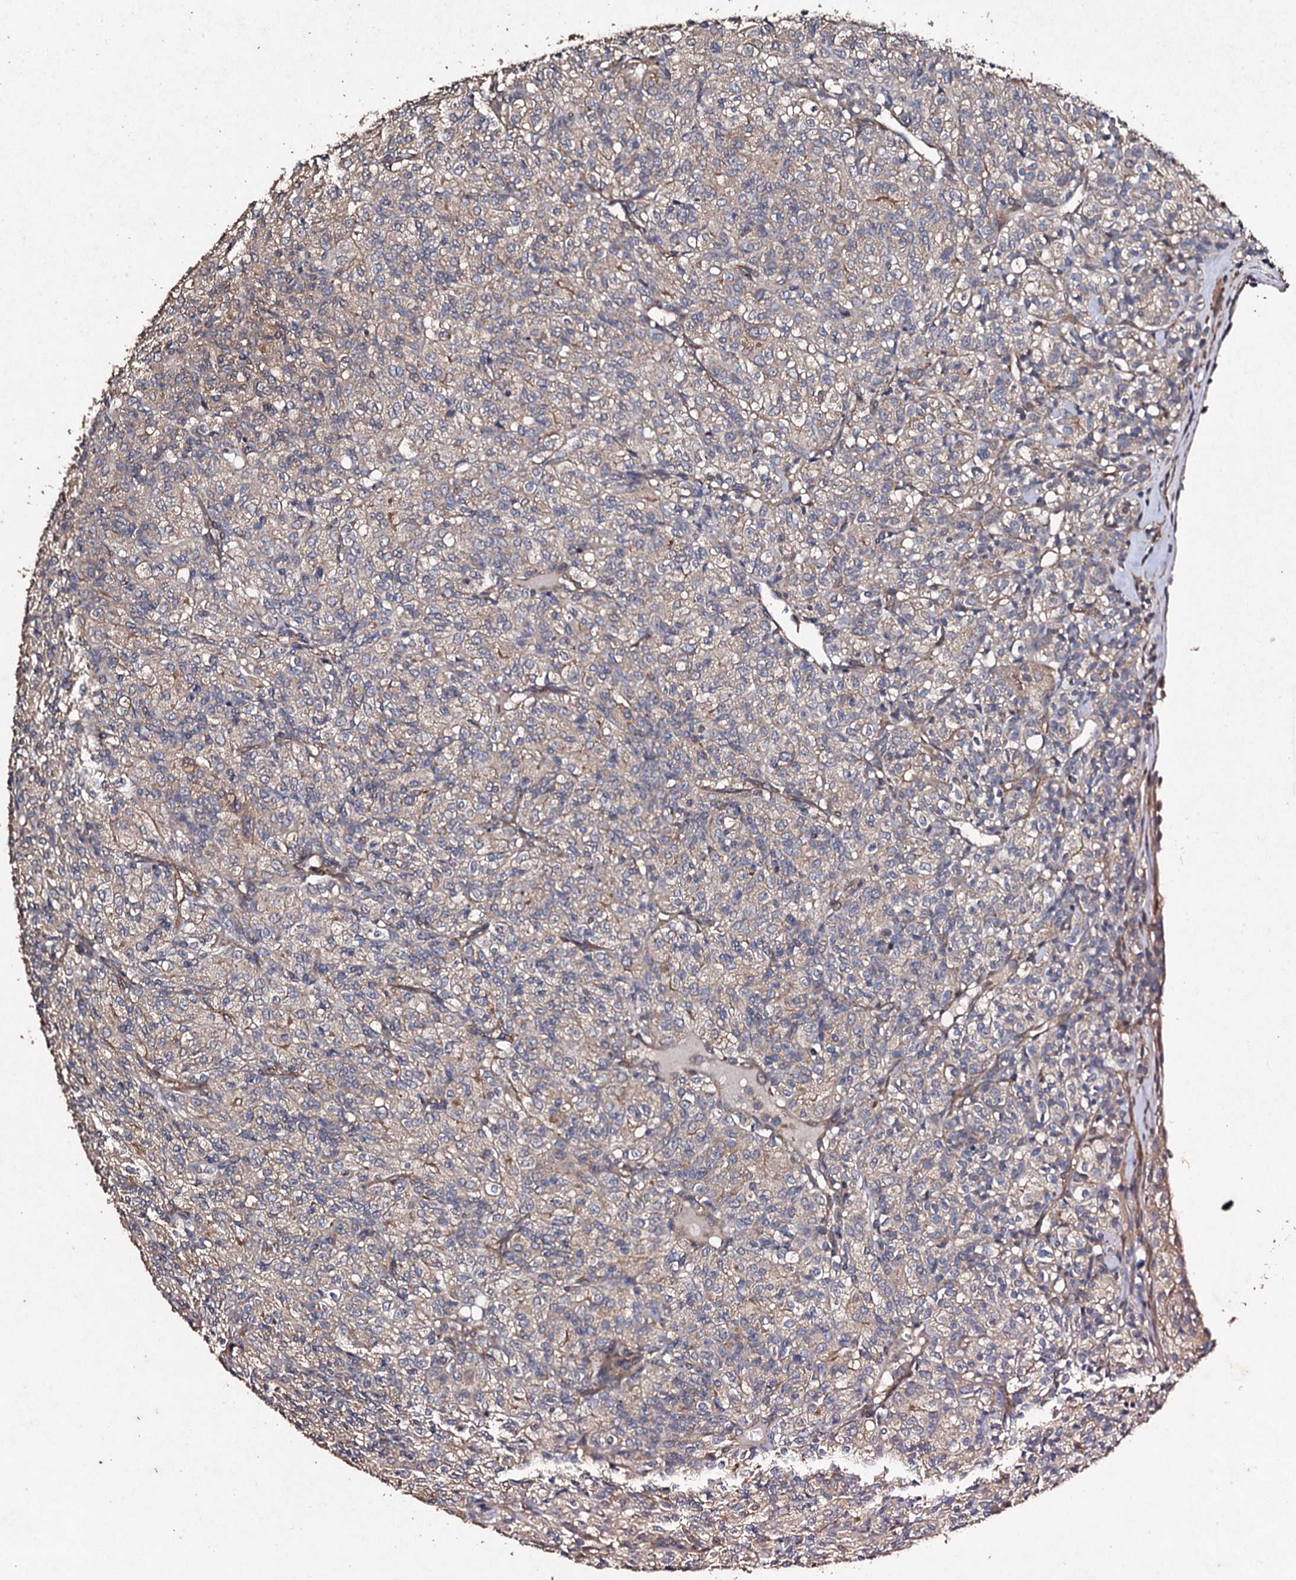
{"staining": {"intensity": "weak", "quantity": "<25%", "location": "cytoplasmic/membranous"}, "tissue": "renal cancer", "cell_type": "Tumor cells", "image_type": "cancer", "snomed": [{"axis": "morphology", "description": "Adenocarcinoma, NOS"}, {"axis": "topography", "description": "Kidney"}], "caption": "This photomicrograph is of renal cancer (adenocarcinoma) stained with immunohistochemistry to label a protein in brown with the nuclei are counter-stained blue. There is no staining in tumor cells.", "gene": "MOCOS", "patient": {"sex": "male", "age": 77}}